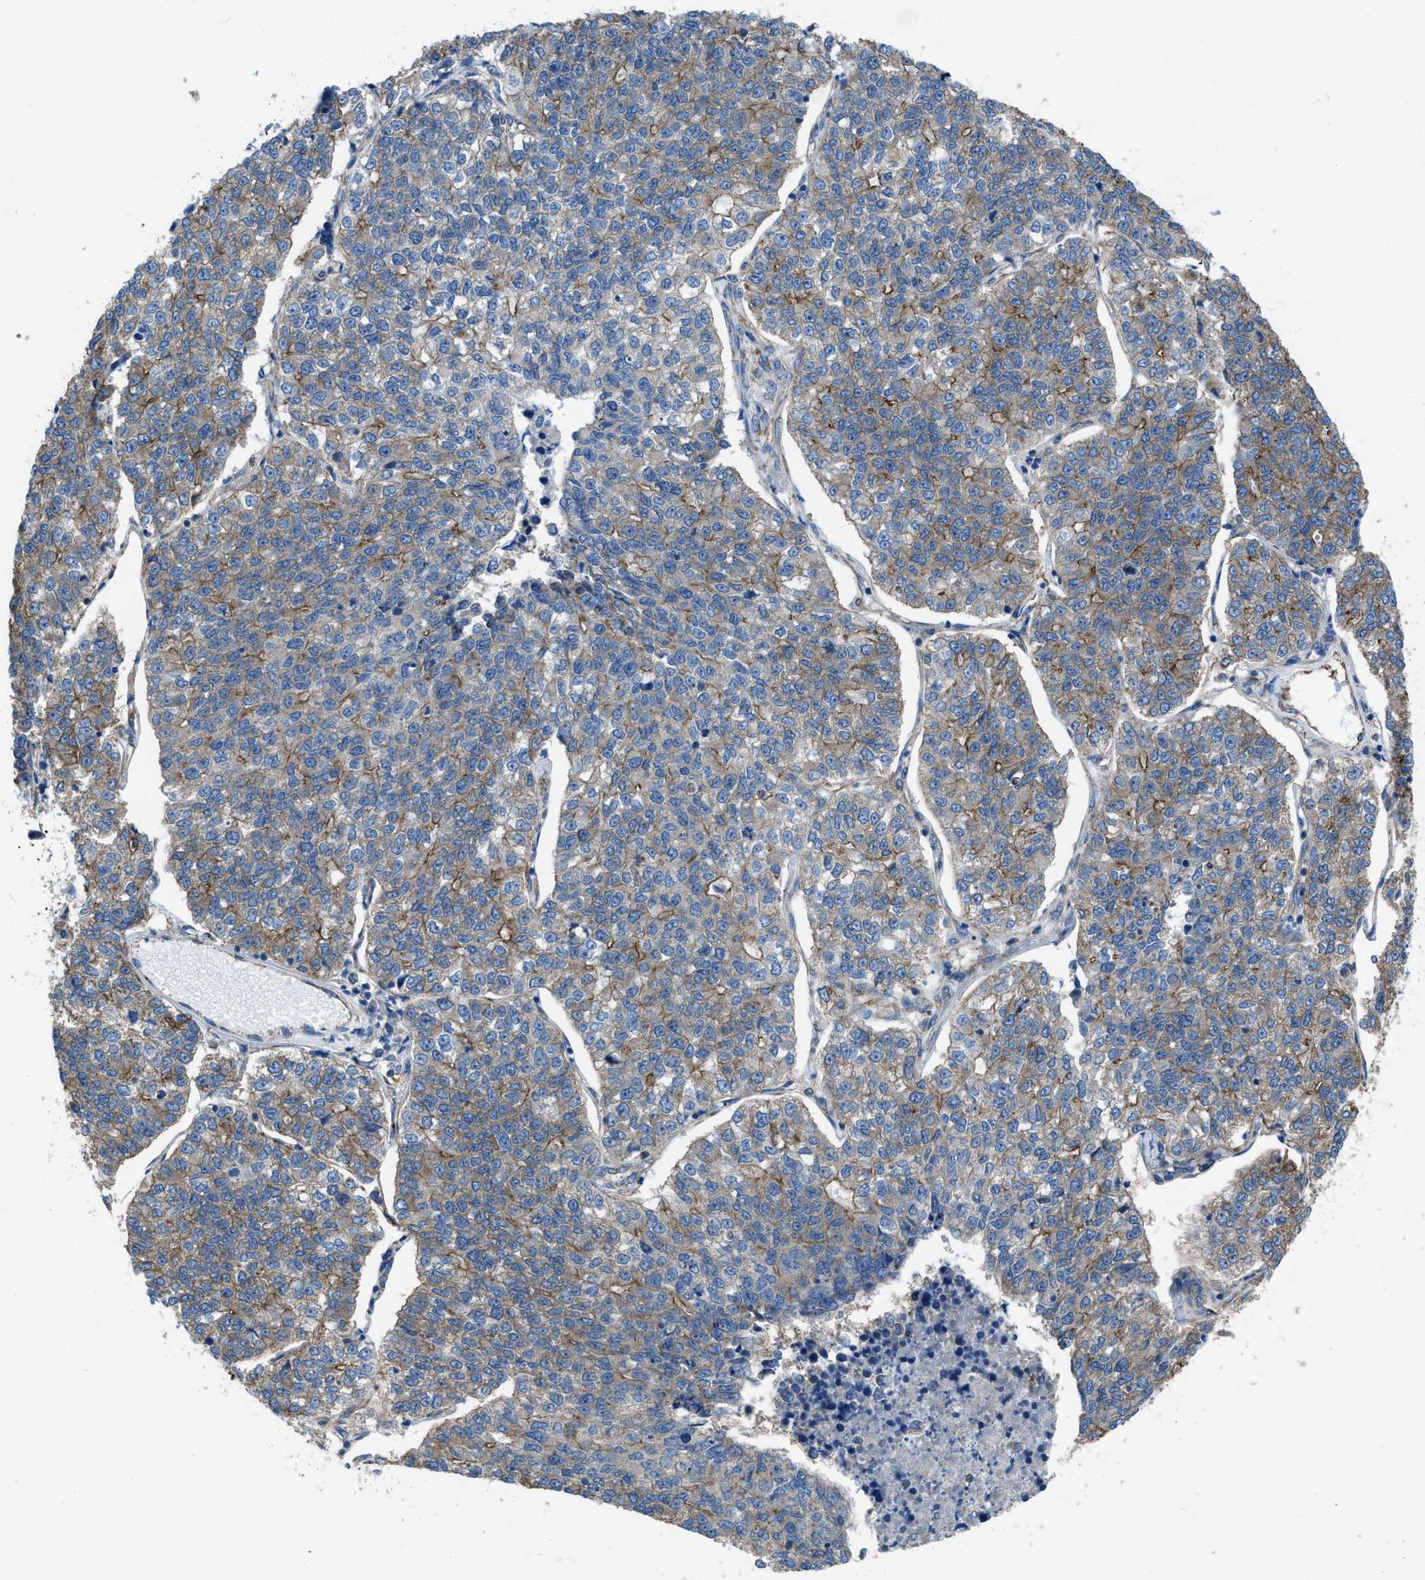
{"staining": {"intensity": "weak", "quantity": ">75%", "location": "cytoplasmic/membranous"}, "tissue": "lung cancer", "cell_type": "Tumor cells", "image_type": "cancer", "snomed": [{"axis": "morphology", "description": "Adenocarcinoma, NOS"}, {"axis": "topography", "description": "Lung"}], "caption": "Immunohistochemical staining of human lung adenocarcinoma shows low levels of weak cytoplasmic/membranous staining in about >75% of tumor cells.", "gene": "DOLPP1", "patient": {"sex": "male", "age": 49}}